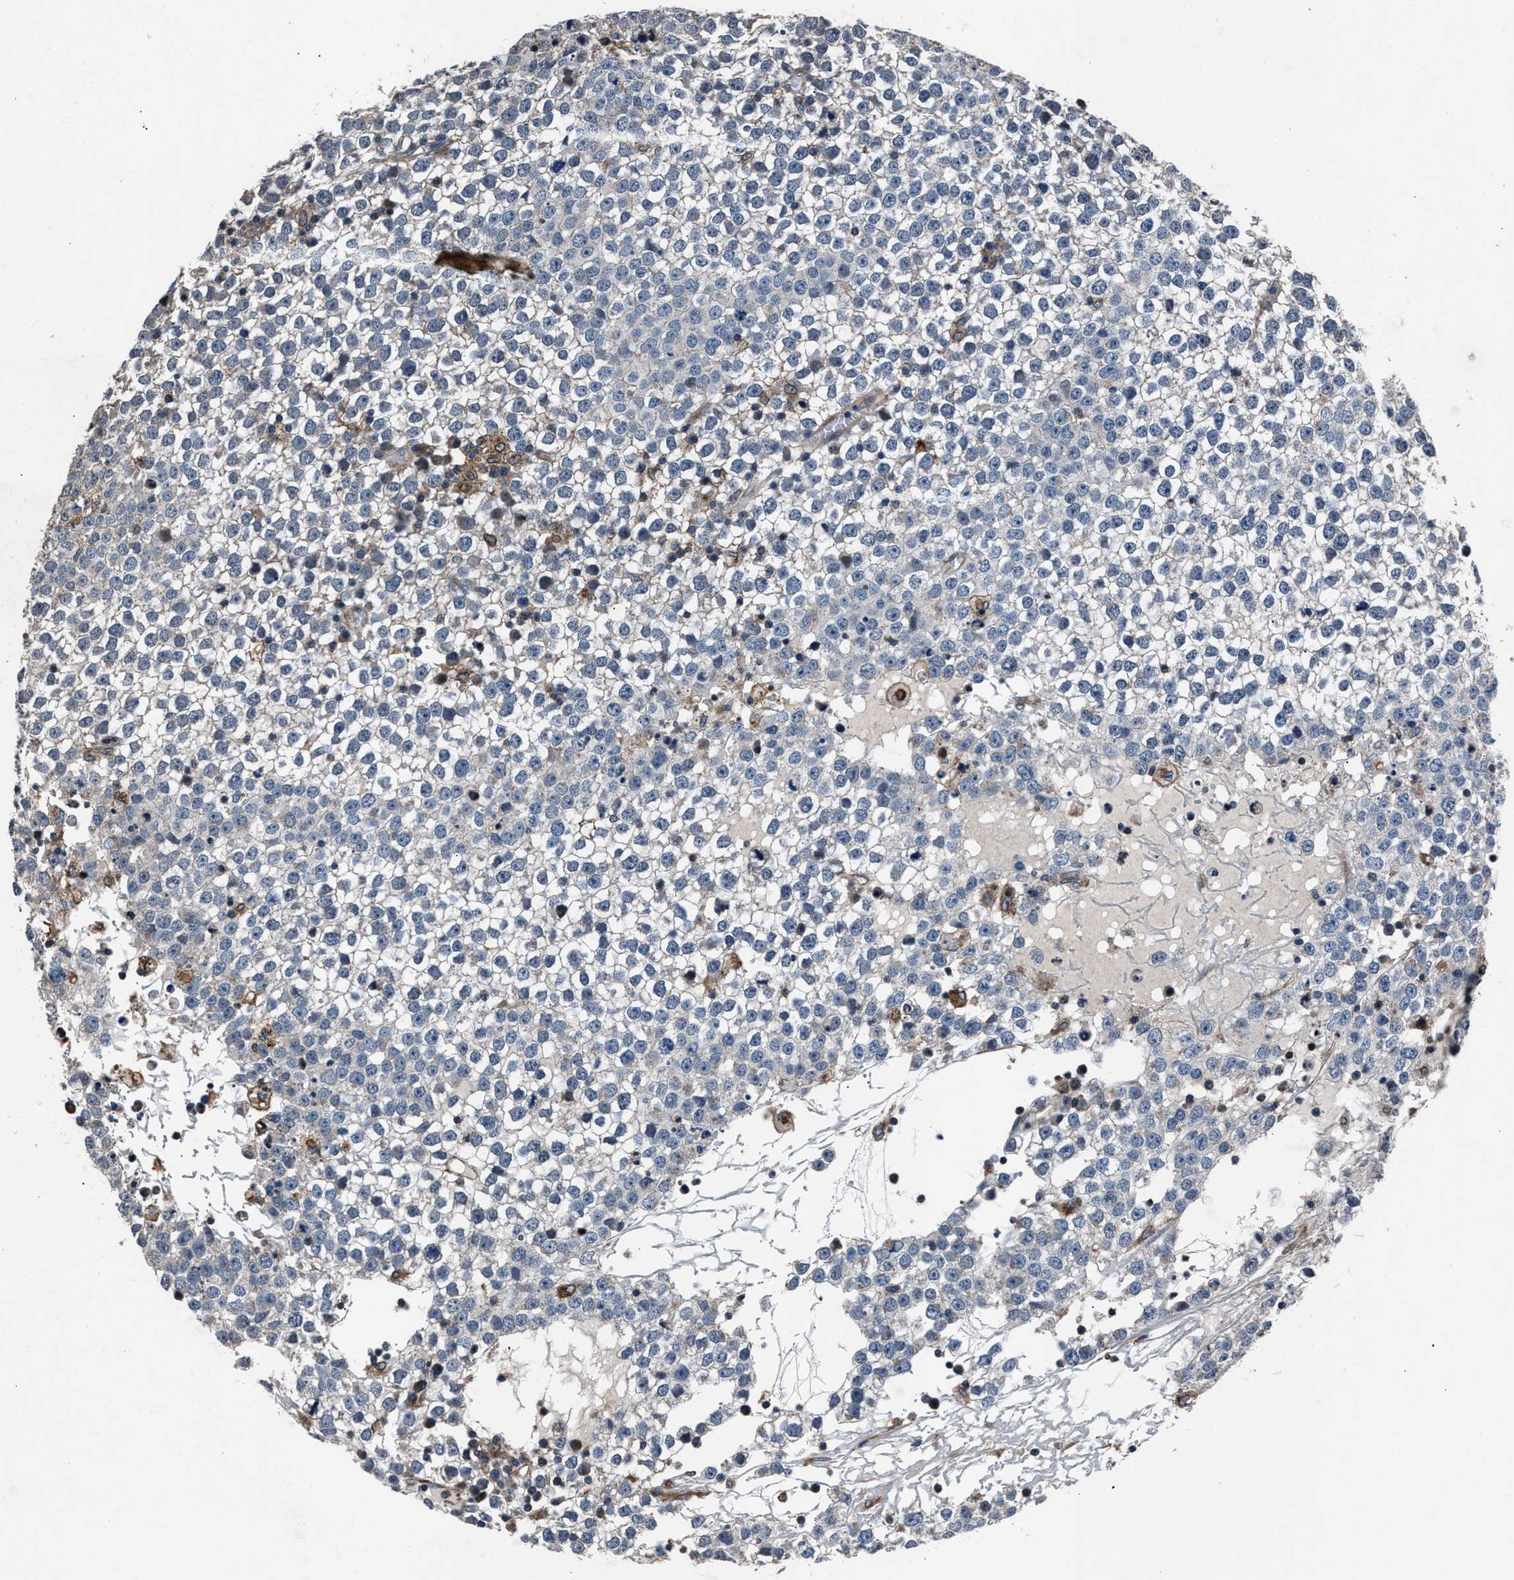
{"staining": {"intensity": "negative", "quantity": "none", "location": "none"}, "tissue": "testis cancer", "cell_type": "Tumor cells", "image_type": "cancer", "snomed": [{"axis": "morphology", "description": "Seminoma, NOS"}, {"axis": "topography", "description": "Testis"}], "caption": "High magnification brightfield microscopy of testis cancer (seminoma) stained with DAB (3,3'-diaminobenzidine) (brown) and counterstained with hematoxylin (blue): tumor cells show no significant staining.", "gene": "MFSD11", "patient": {"sex": "male", "age": 65}}